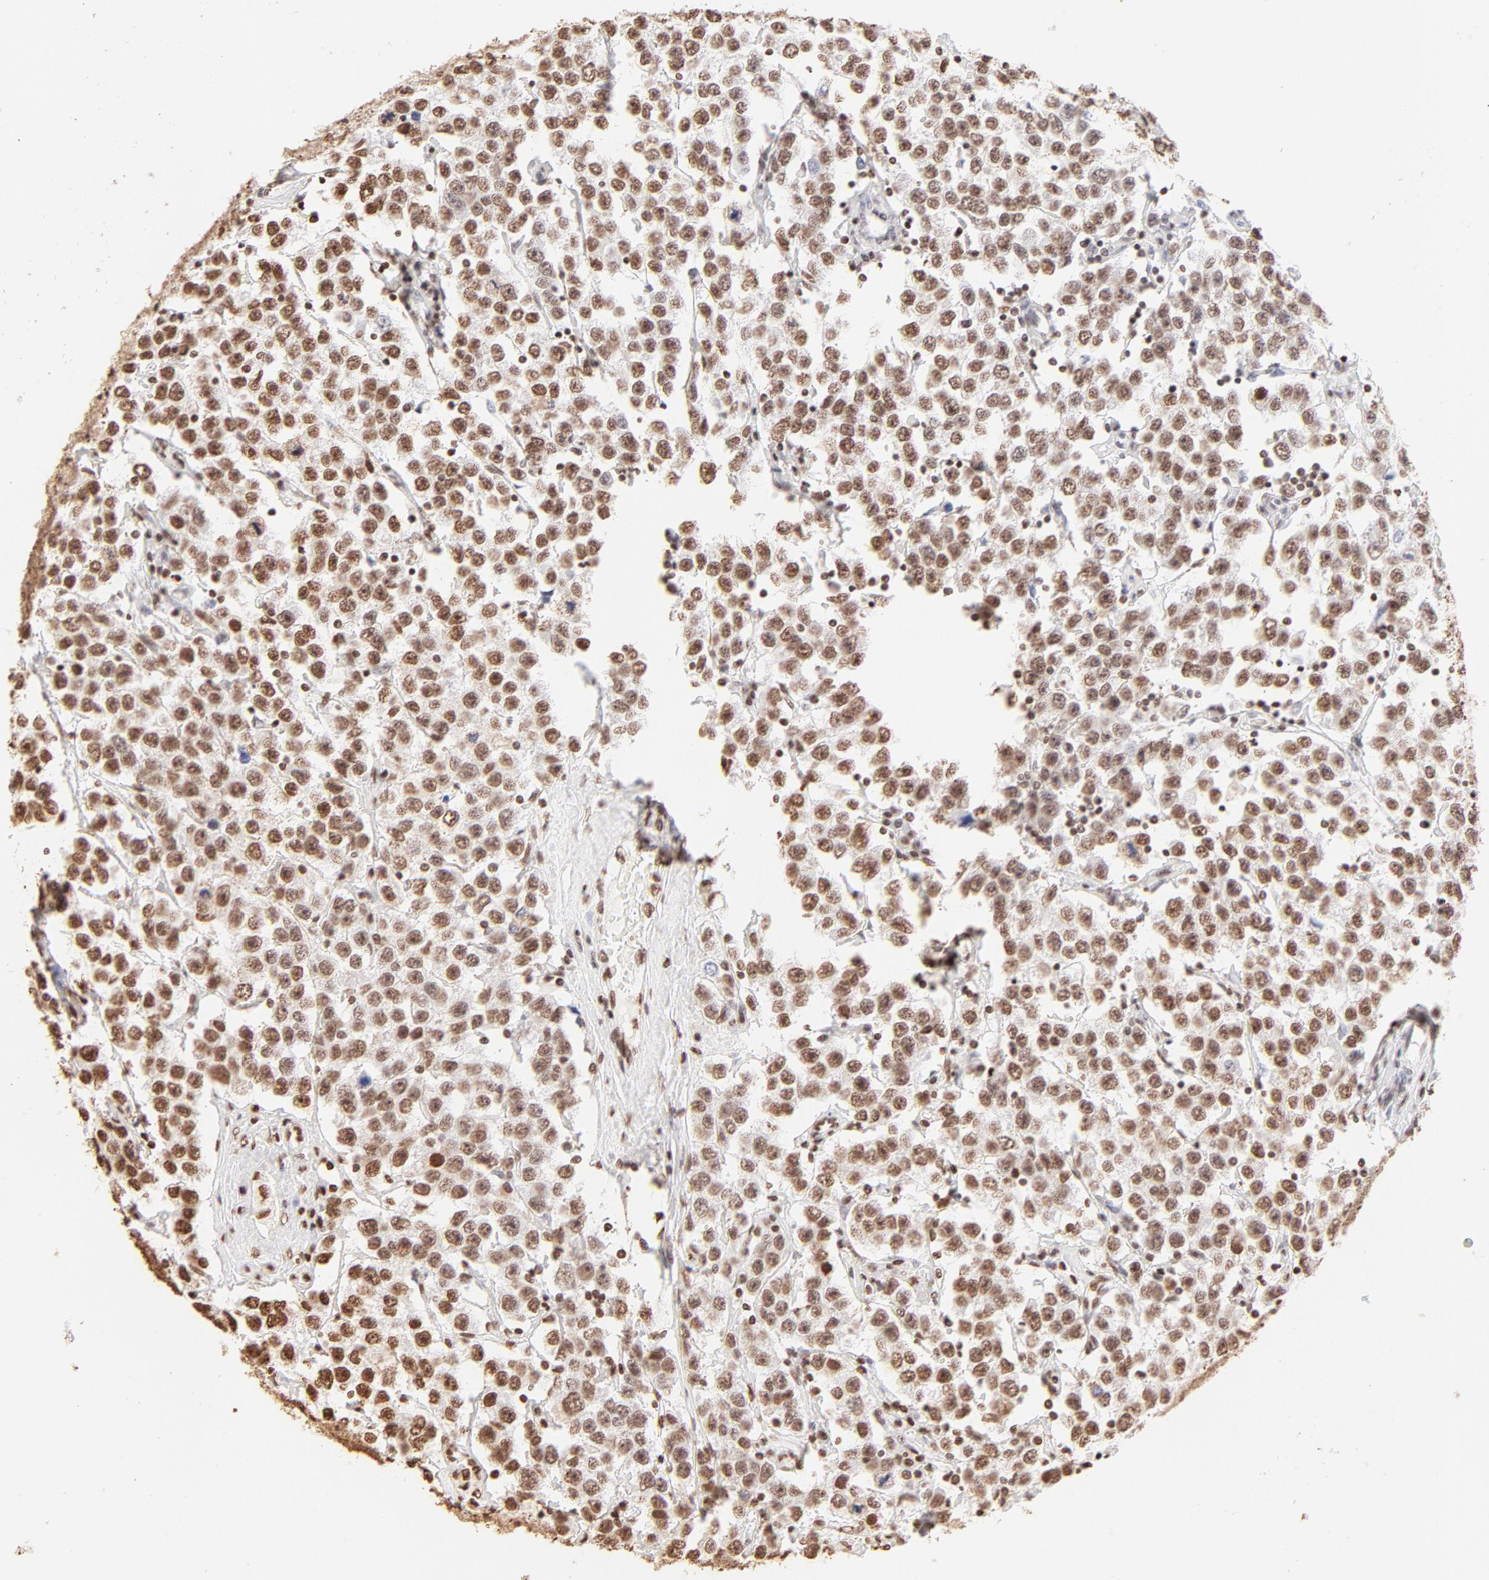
{"staining": {"intensity": "strong", "quantity": ">75%", "location": "nuclear"}, "tissue": "testis cancer", "cell_type": "Tumor cells", "image_type": "cancer", "snomed": [{"axis": "morphology", "description": "Seminoma, NOS"}, {"axis": "topography", "description": "Testis"}], "caption": "Immunohistochemistry photomicrograph of testis cancer (seminoma) stained for a protein (brown), which demonstrates high levels of strong nuclear staining in approximately >75% of tumor cells.", "gene": "ZNF540", "patient": {"sex": "male", "age": 52}}